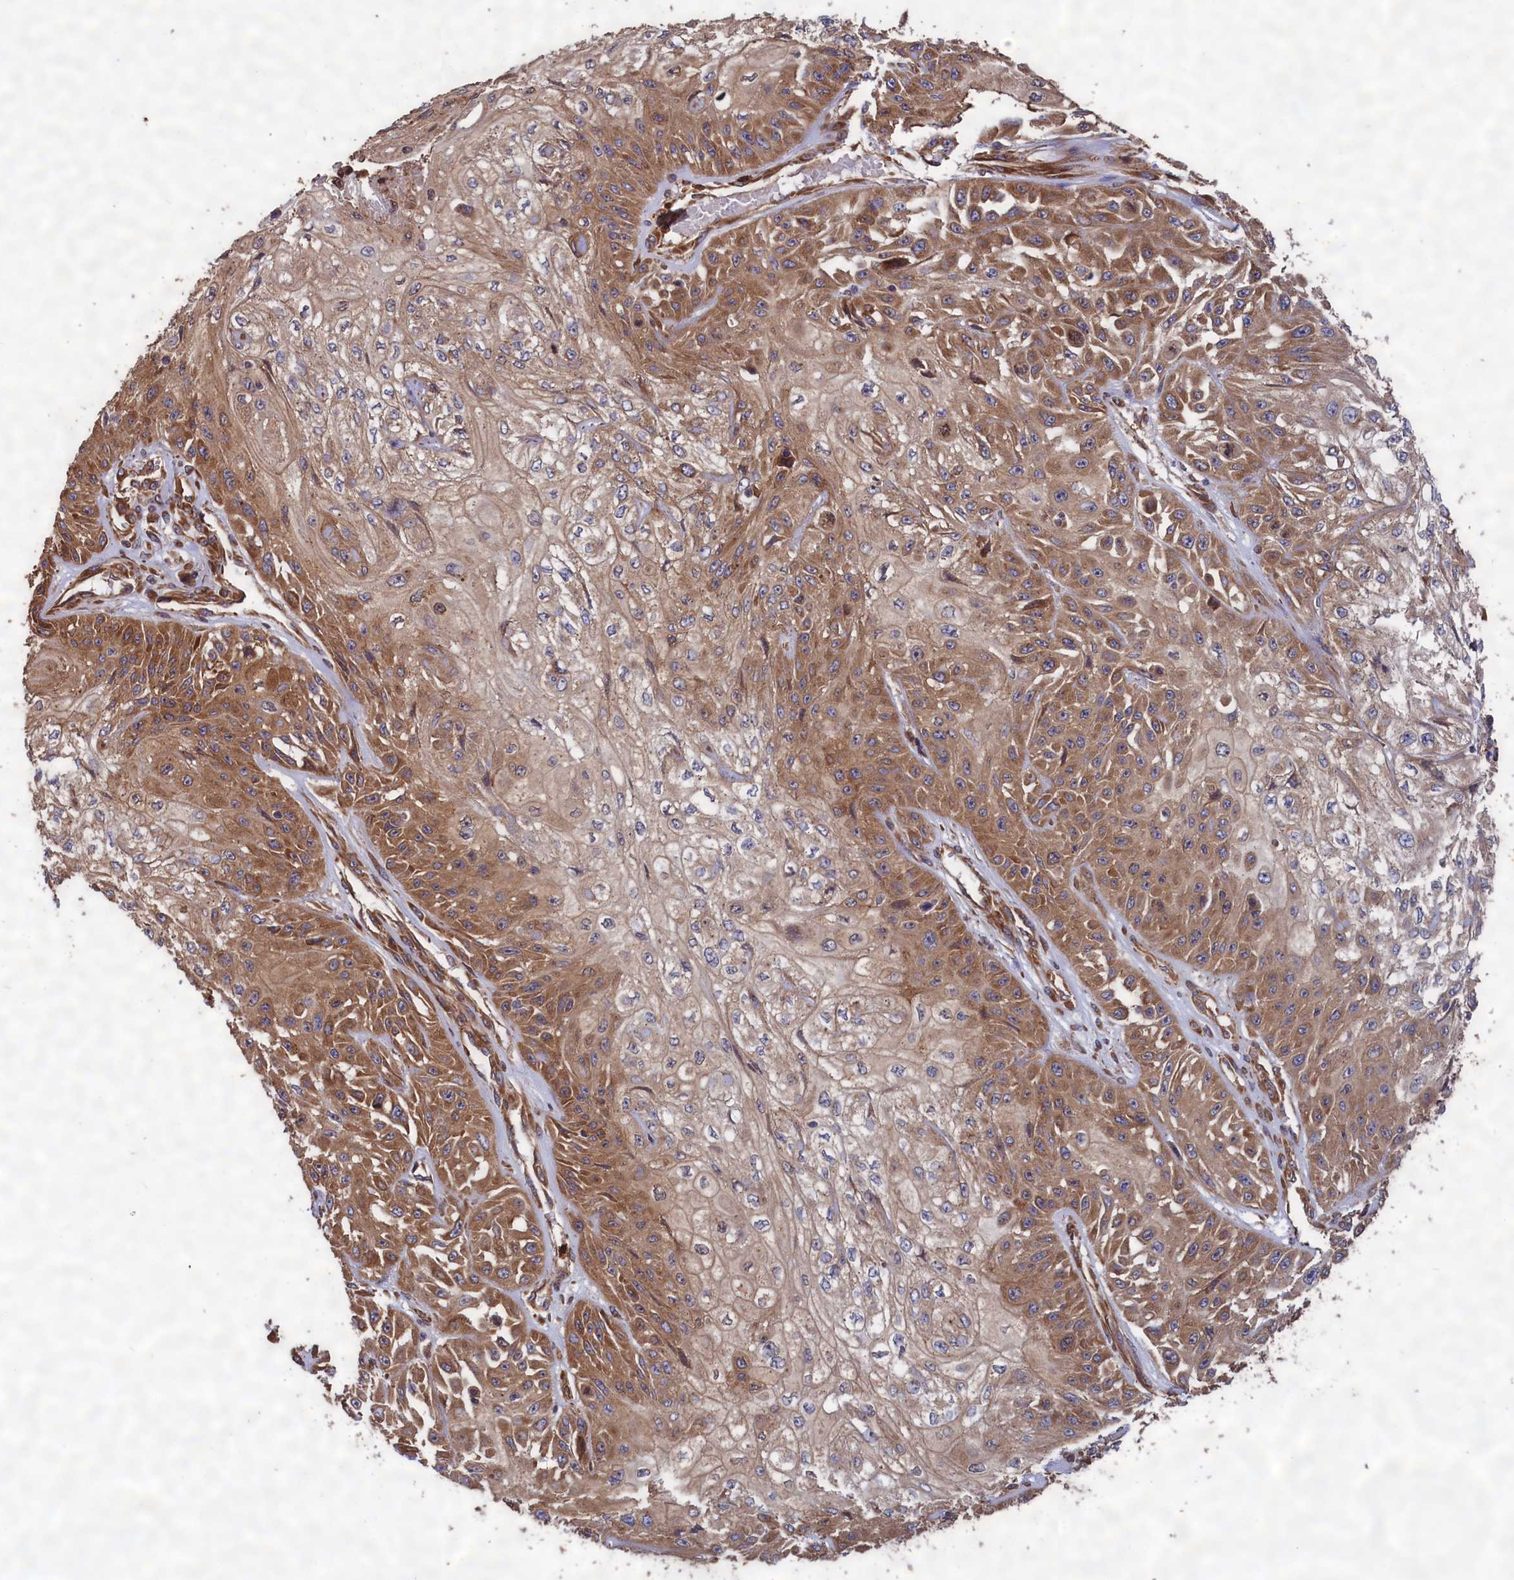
{"staining": {"intensity": "moderate", "quantity": "25%-75%", "location": "cytoplasmic/membranous"}, "tissue": "skin cancer", "cell_type": "Tumor cells", "image_type": "cancer", "snomed": [{"axis": "morphology", "description": "Squamous cell carcinoma, NOS"}, {"axis": "morphology", "description": "Squamous cell carcinoma, metastatic, NOS"}, {"axis": "topography", "description": "Skin"}, {"axis": "topography", "description": "Lymph node"}], "caption": "Human skin metastatic squamous cell carcinoma stained for a protein (brown) exhibits moderate cytoplasmic/membranous positive staining in approximately 25%-75% of tumor cells.", "gene": "CCDC124", "patient": {"sex": "male", "age": 75}}